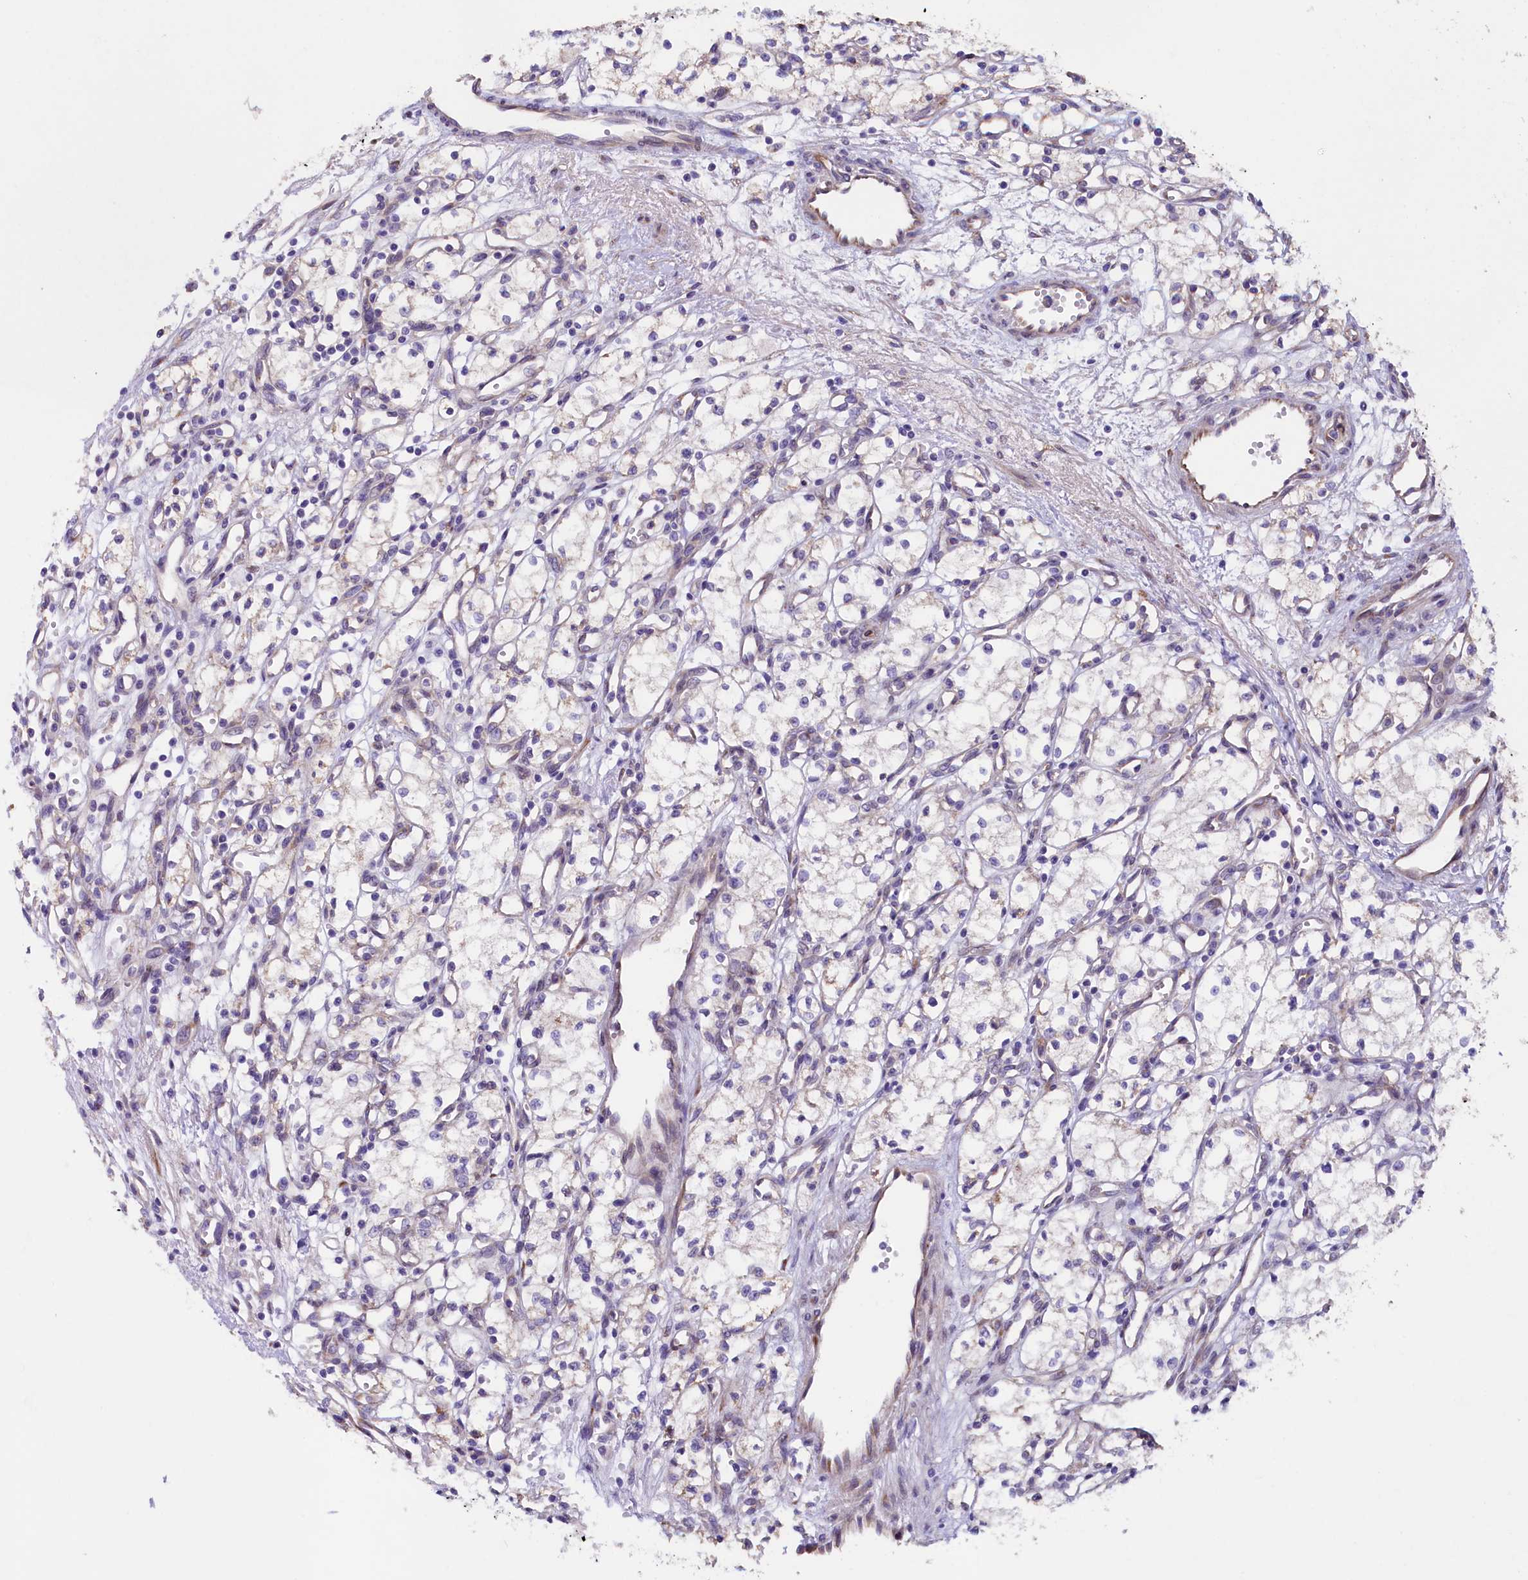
{"staining": {"intensity": "negative", "quantity": "none", "location": "none"}, "tissue": "renal cancer", "cell_type": "Tumor cells", "image_type": "cancer", "snomed": [{"axis": "morphology", "description": "Adenocarcinoma, NOS"}, {"axis": "topography", "description": "Kidney"}], "caption": "This histopathology image is of renal cancer (adenocarcinoma) stained with IHC to label a protein in brown with the nuclei are counter-stained blue. There is no expression in tumor cells.", "gene": "GPR108", "patient": {"sex": "male", "age": 59}}